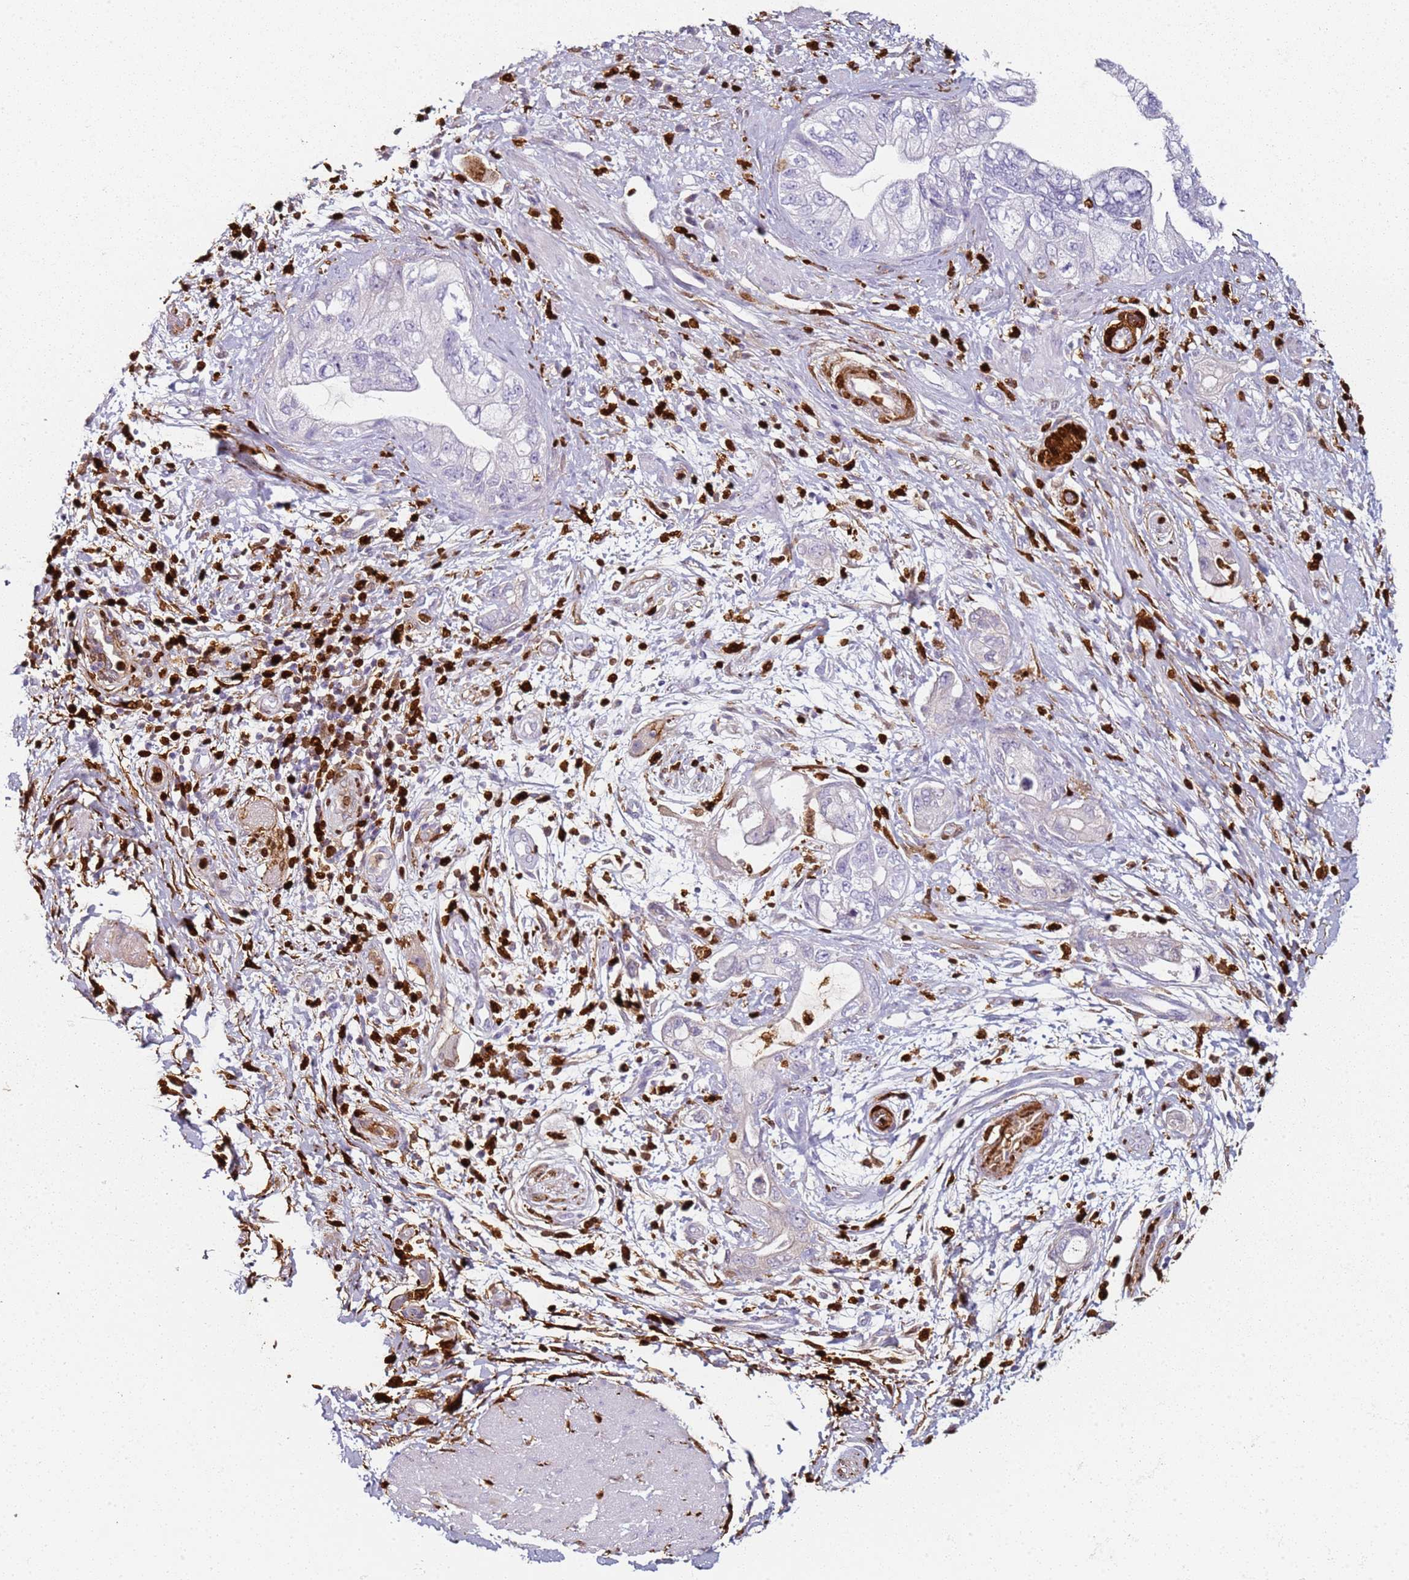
{"staining": {"intensity": "negative", "quantity": "none", "location": "none"}, "tissue": "pancreatic cancer", "cell_type": "Tumor cells", "image_type": "cancer", "snomed": [{"axis": "morphology", "description": "Adenocarcinoma, NOS"}, {"axis": "topography", "description": "Pancreas"}], "caption": "Tumor cells are negative for brown protein staining in adenocarcinoma (pancreatic).", "gene": "S100A4", "patient": {"sex": "female", "age": 73}}